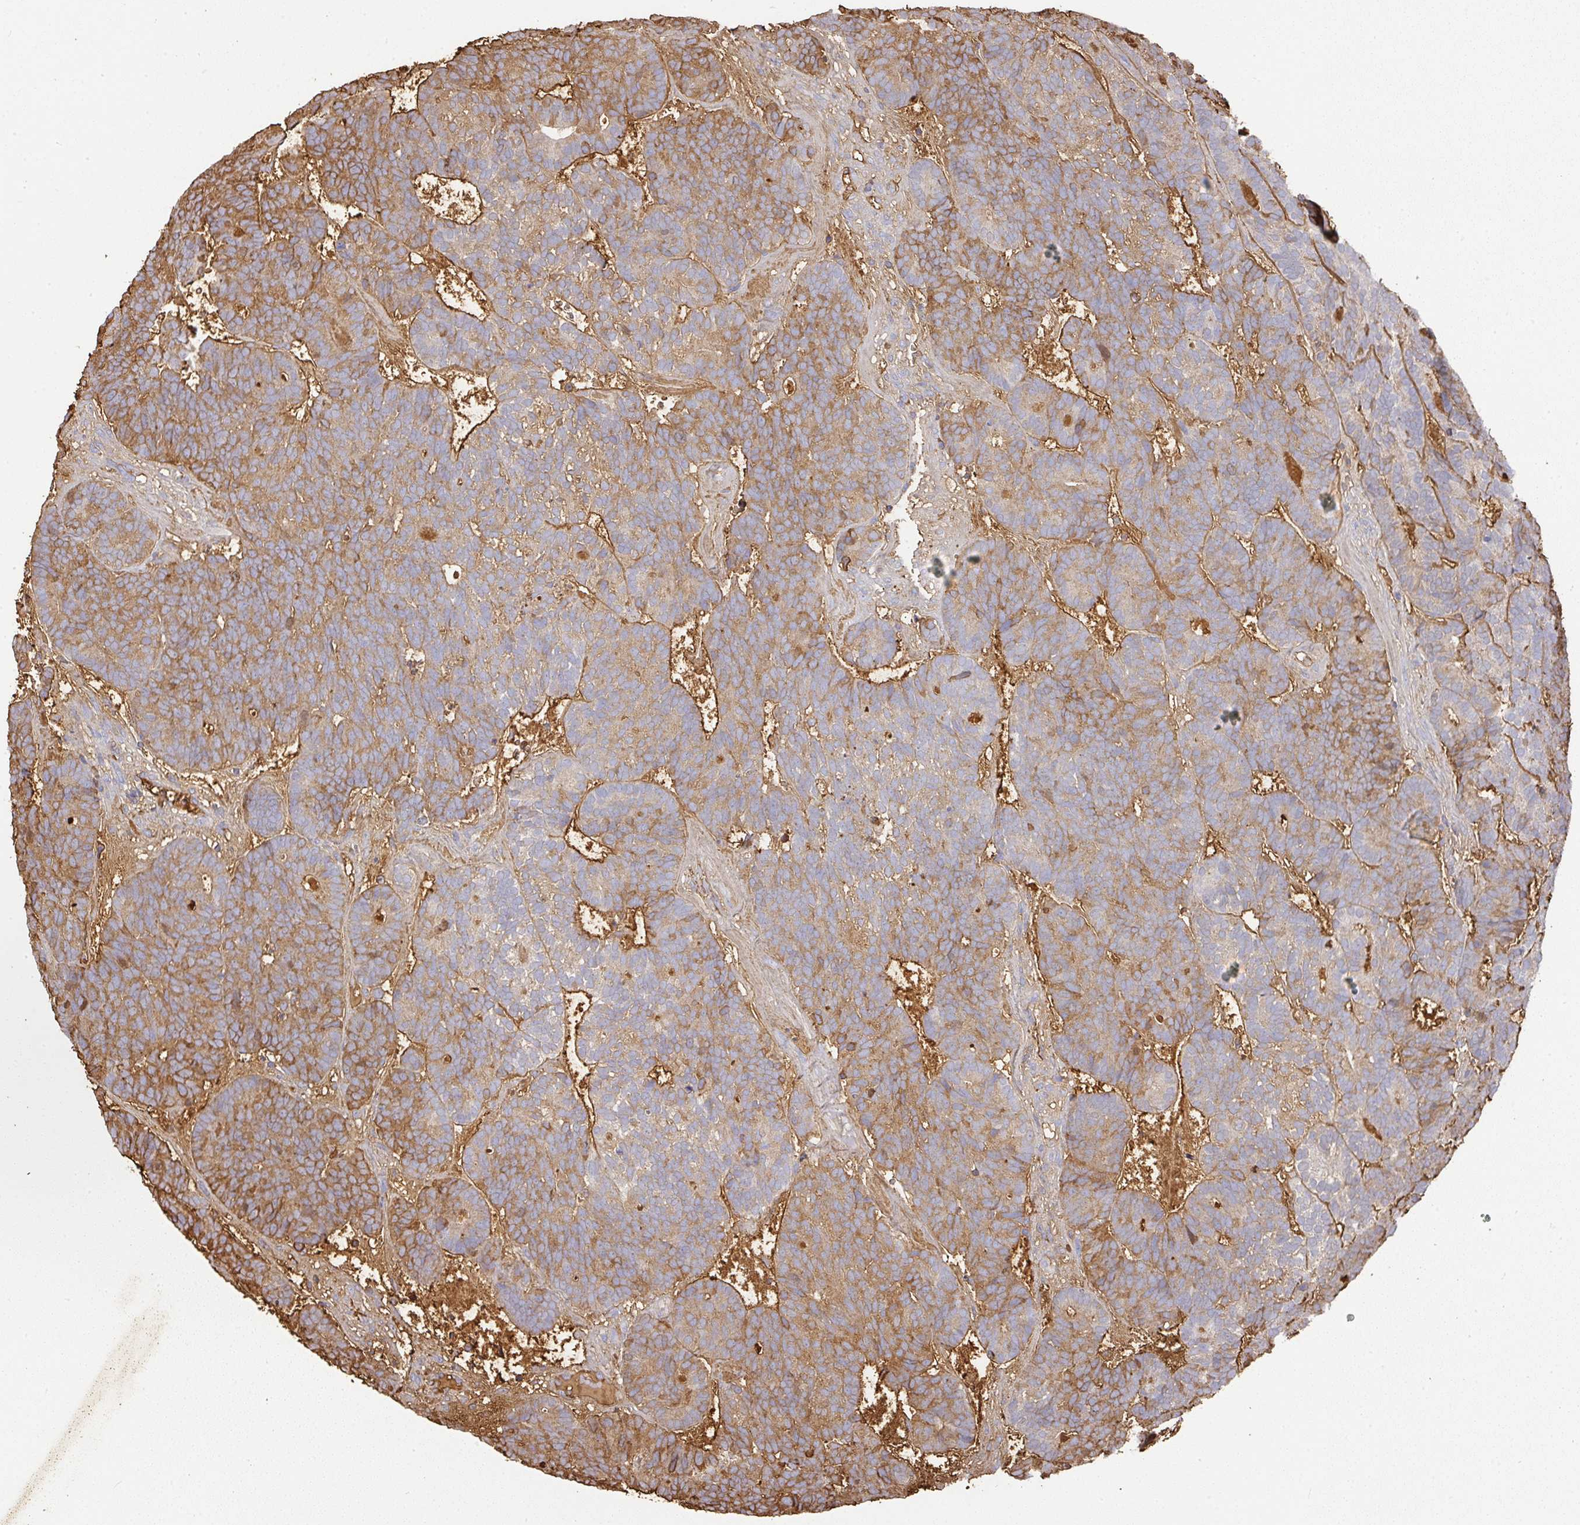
{"staining": {"intensity": "moderate", "quantity": "25%-75%", "location": "cytoplasmic/membranous"}, "tissue": "head and neck cancer", "cell_type": "Tumor cells", "image_type": "cancer", "snomed": [{"axis": "morphology", "description": "Adenocarcinoma, NOS"}, {"axis": "topography", "description": "Head-Neck"}], "caption": "Protein staining by immunohistochemistry (IHC) shows moderate cytoplasmic/membranous staining in about 25%-75% of tumor cells in head and neck cancer. Using DAB (brown) and hematoxylin (blue) stains, captured at high magnification using brightfield microscopy.", "gene": "ALB", "patient": {"sex": "female", "age": 81}}